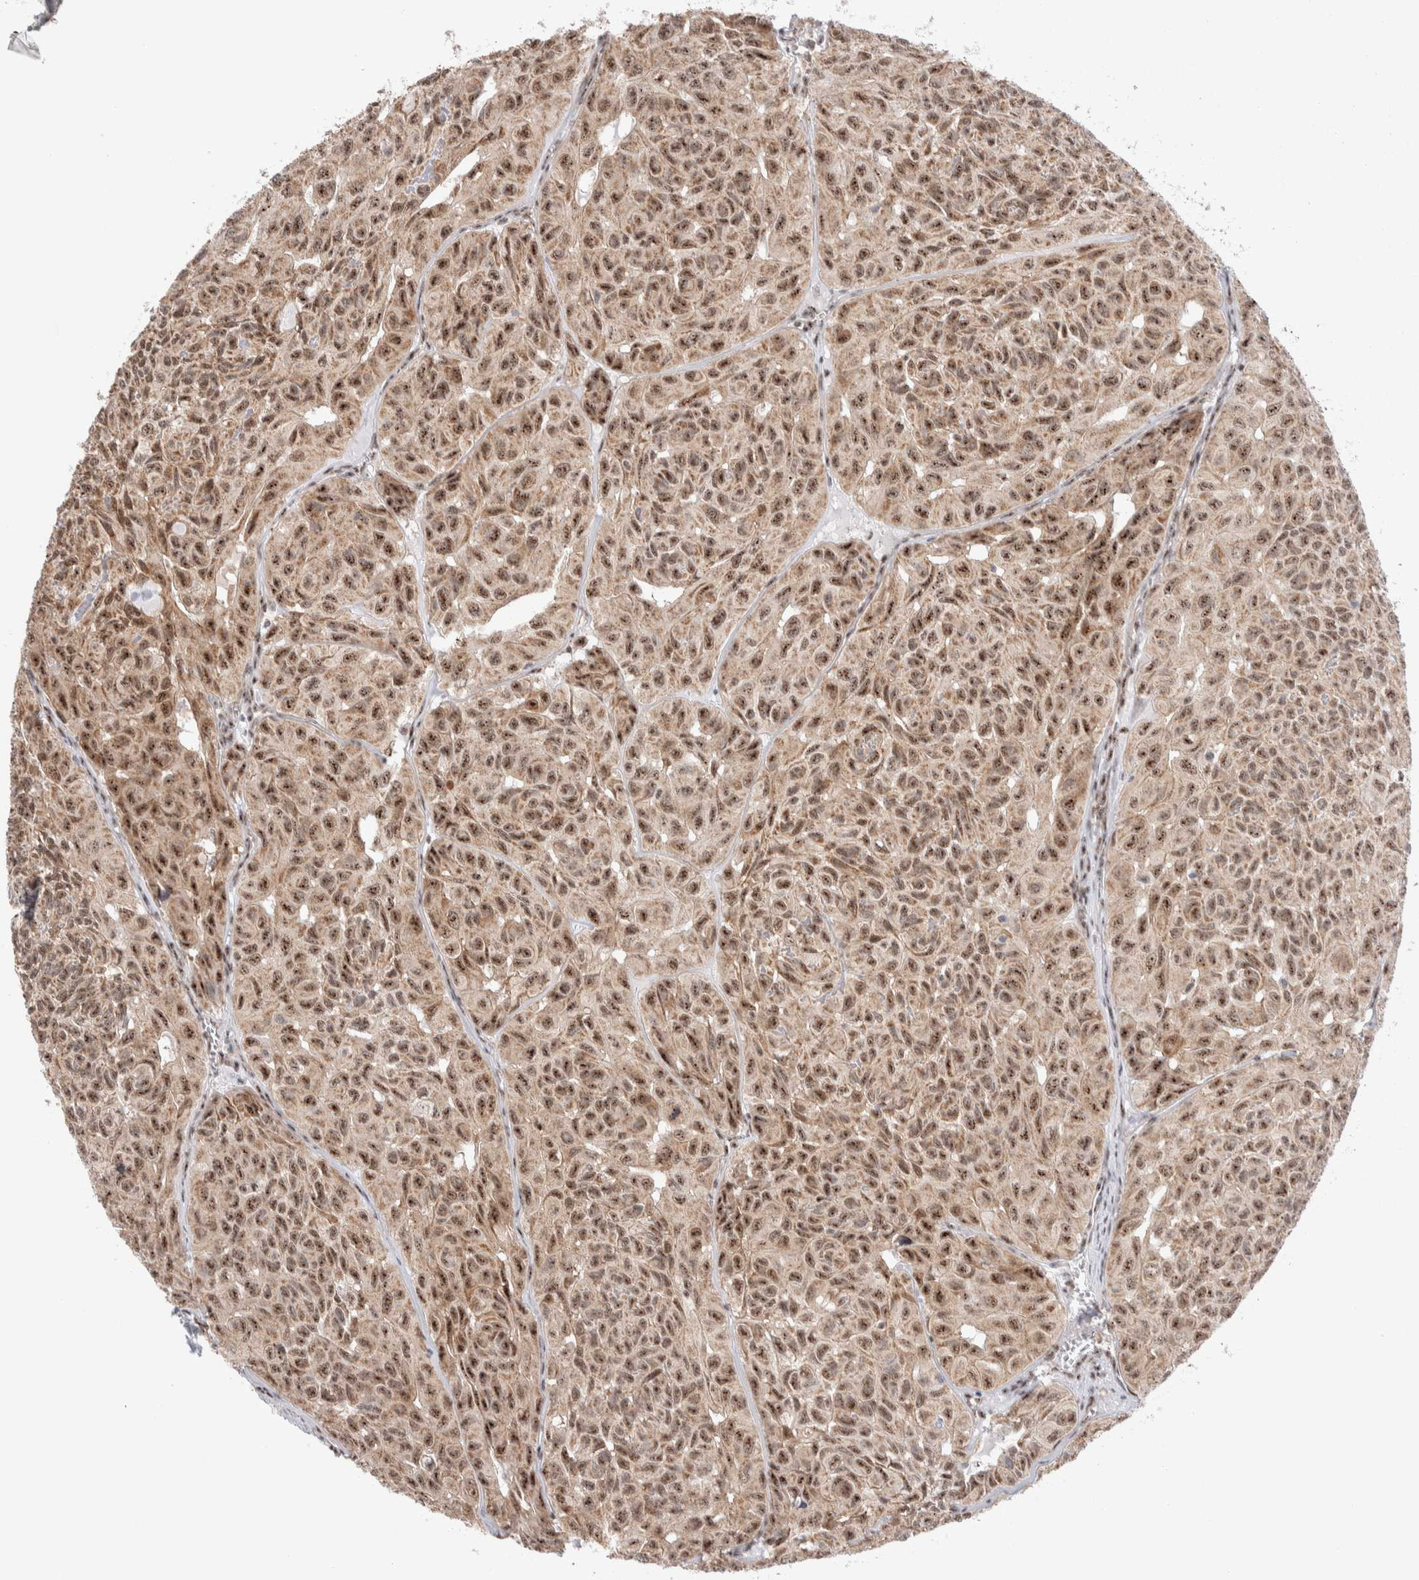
{"staining": {"intensity": "moderate", "quantity": ">75%", "location": "cytoplasmic/membranous,nuclear"}, "tissue": "head and neck cancer", "cell_type": "Tumor cells", "image_type": "cancer", "snomed": [{"axis": "morphology", "description": "Adenocarcinoma, NOS"}, {"axis": "topography", "description": "Salivary gland, NOS"}, {"axis": "topography", "description": "Head-Neck"}], "caption": "About >75% of tumor cells in human head and neck cancer (adenocarcinoma) show moderate cytoplasmic/membranous and nuclear protein expression as visualized by brown immunohistochemical staining.", "gene": "ZNF695", "patient": {"sex": "female", "age": 76}}